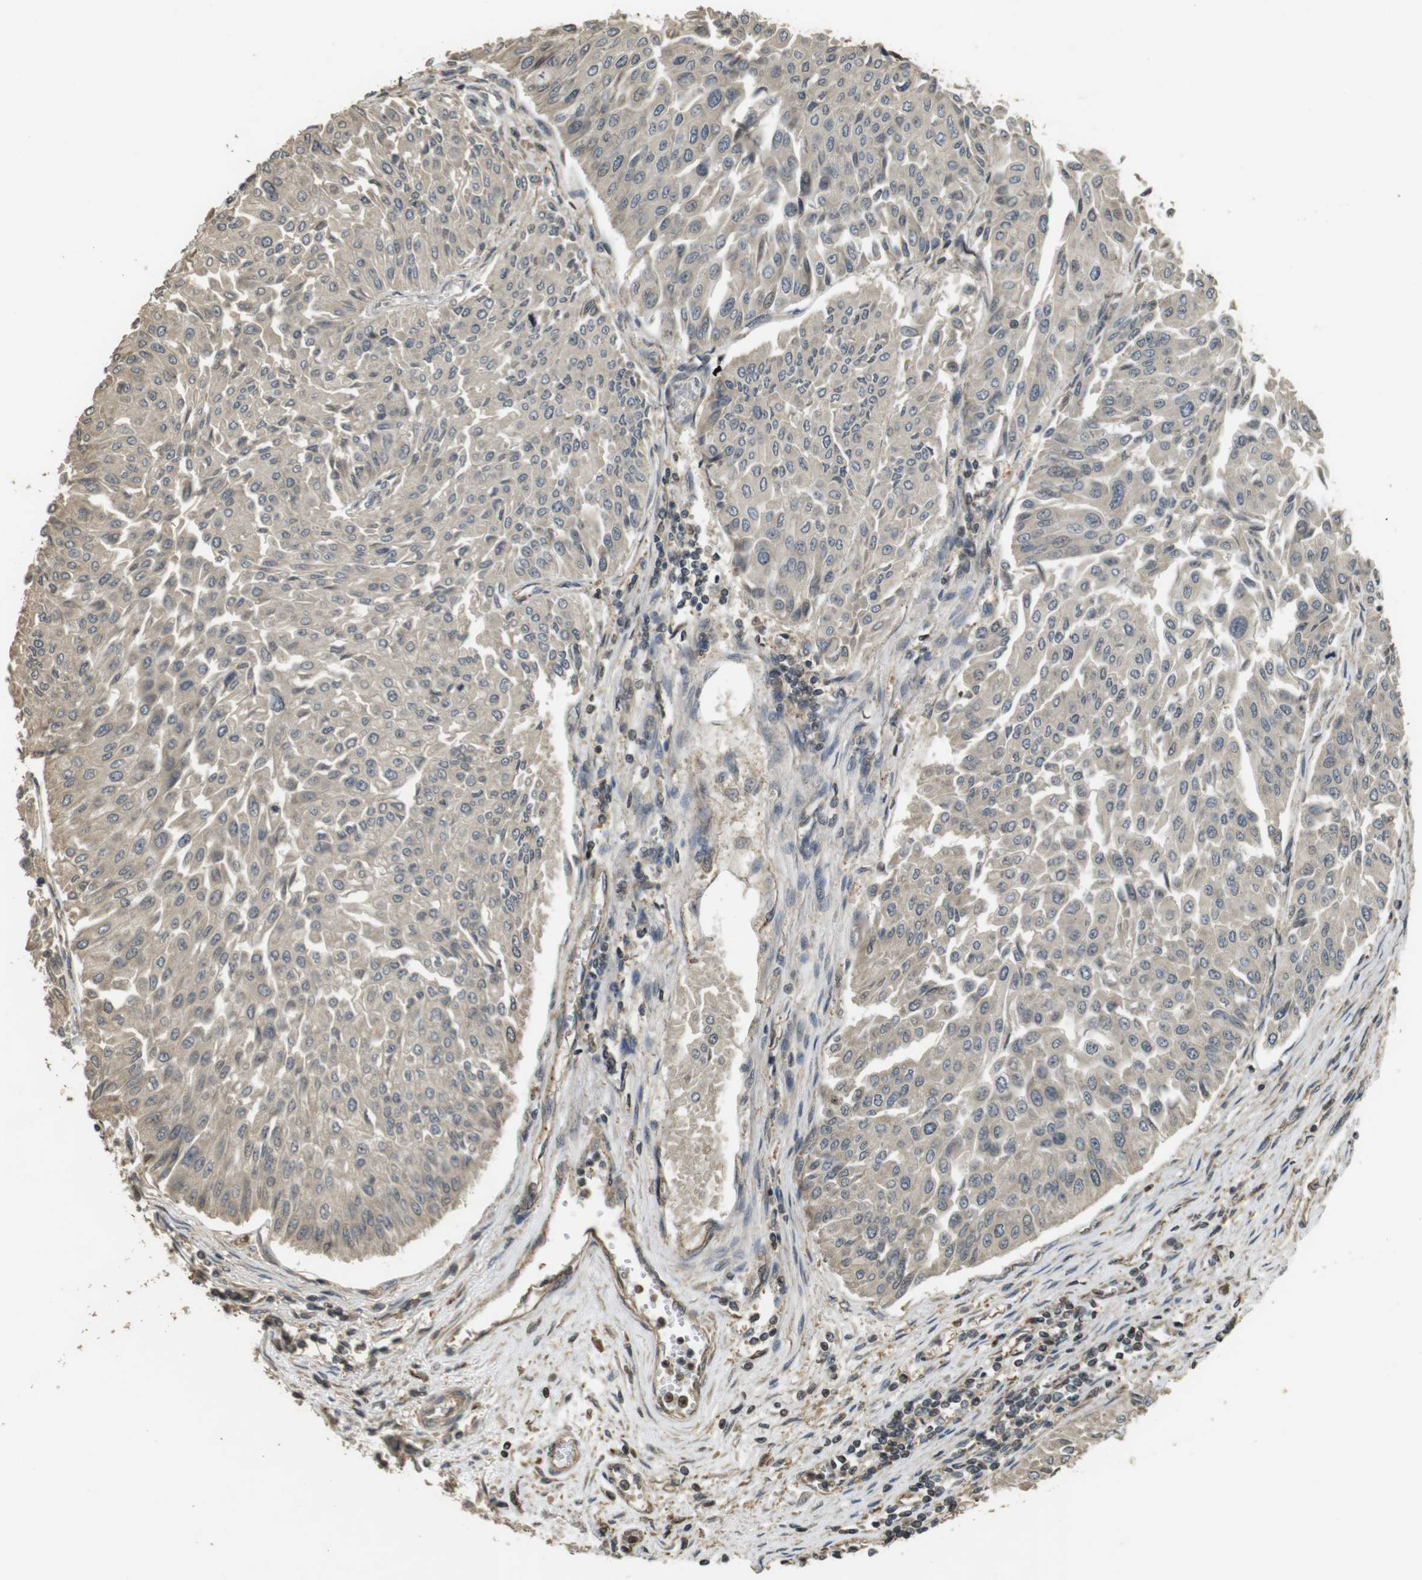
{"staining": {"intensity": "weak", "quantity": ">75%", "location": "cytoplasmic/membranous"}, "tissue": "urothelial cancer", "cell_type": "Tumor cells", "image_type": "cancer", "snomed": [{"axis": "morphology", "description": "Urothelial carcinoma, Low grade"}, {"axis": "topography", "description": "Urinary bladder"}], "caption": "Immunohistochemical staining of human urothelial cancer demonstrates weak cytoplasmic/membranous protein expression in about >75% of tumor cells.", "gene": "FZD10", "patient": {"sex": "male", "age": 67}}